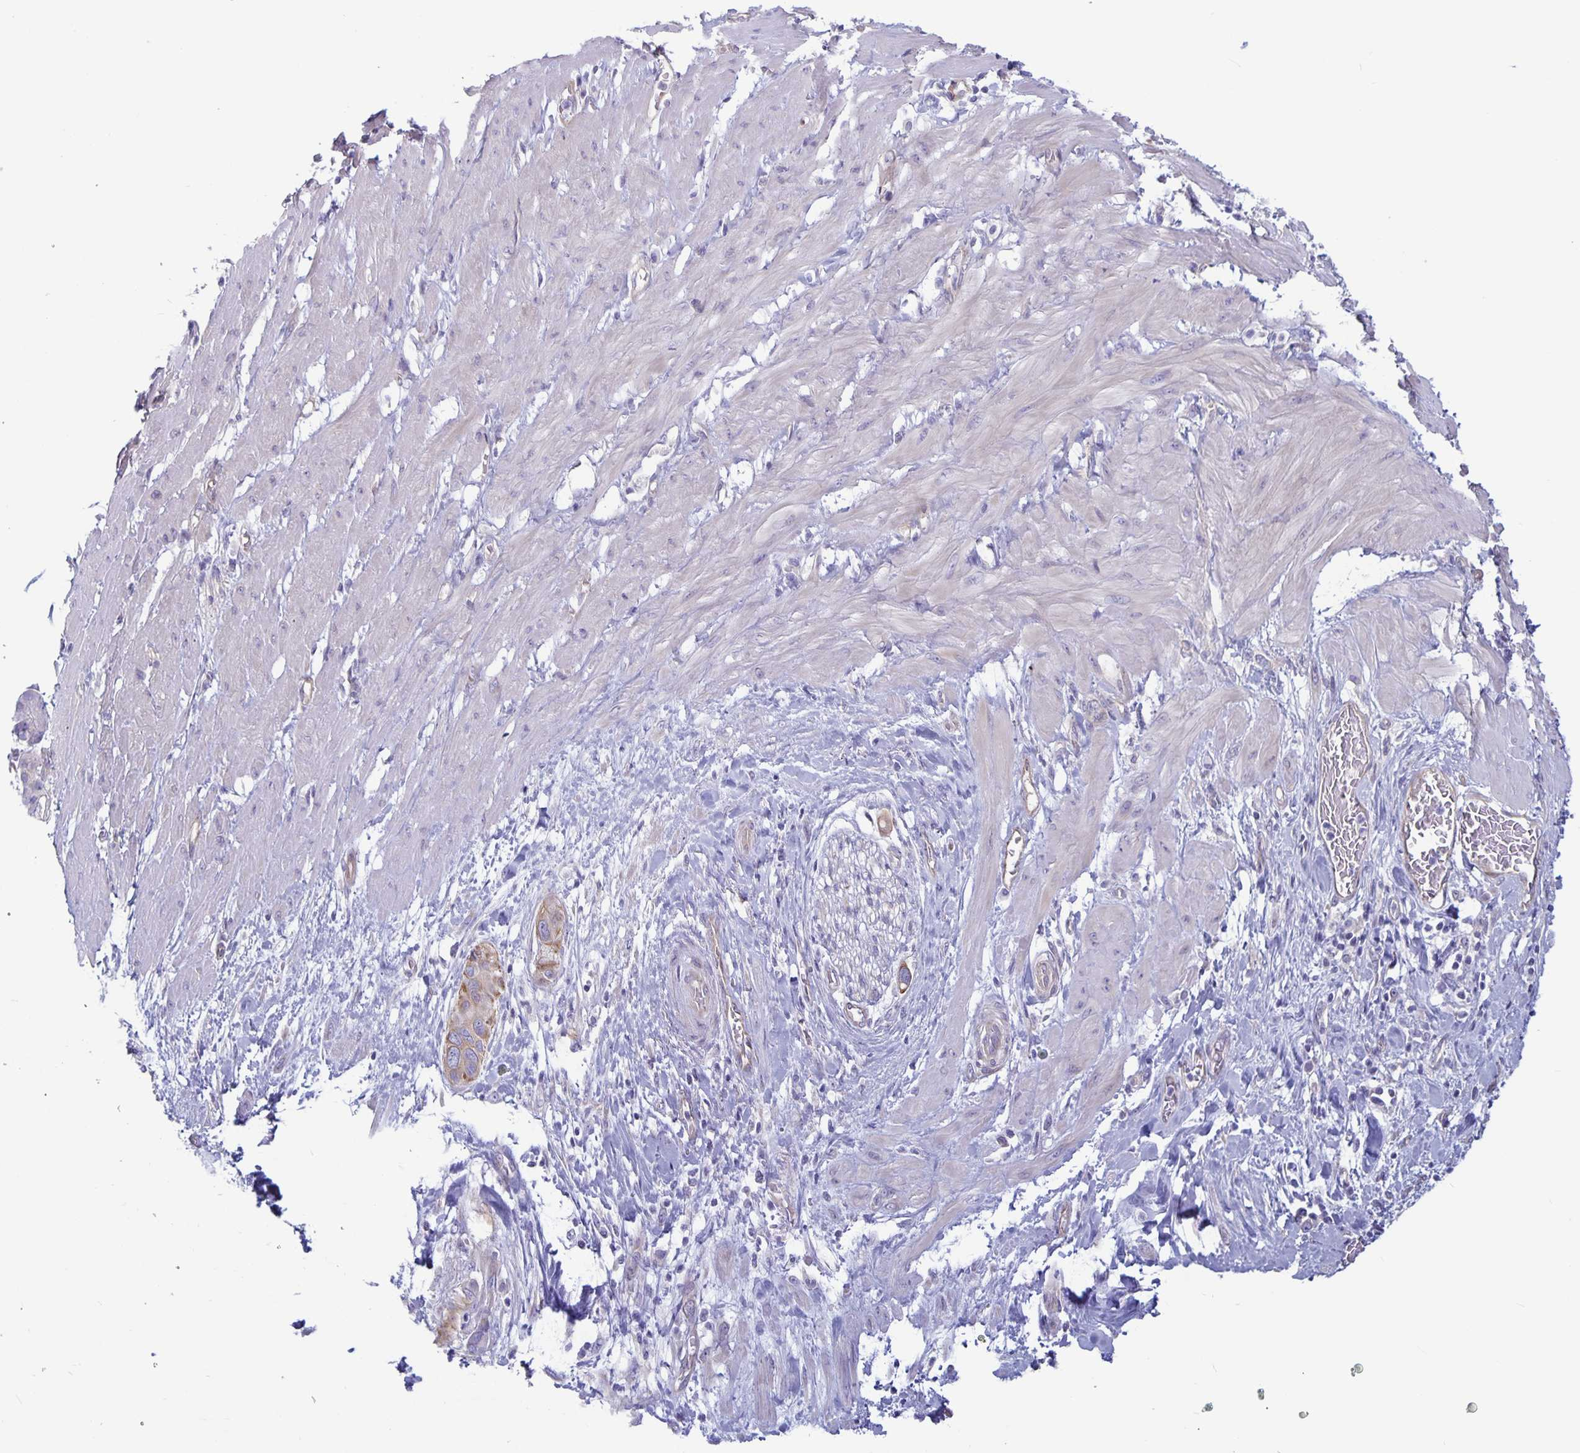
{"staining": {"intensity": "moderate", "quantity": "<25%", "location": "cytoplasmic/membranous"}, "tissue": "pancreatic cancer", "cell_type": "Tumor cells", "image_type": "cancer", "snomed": [{"axis": "morphology", "description": "Adenocarcinoma, NOS"}, {"axis": "topography", "description": "Pancreas"}], "caption": "IHC (DAB) staining of pancreatic adenocarcinoma demonstrates moderate cytoplasmic/membranous protein expression in about <25% of tumor cells.", "gene": "PLCB3", "patient": {"sex": "male", "age": 68}}